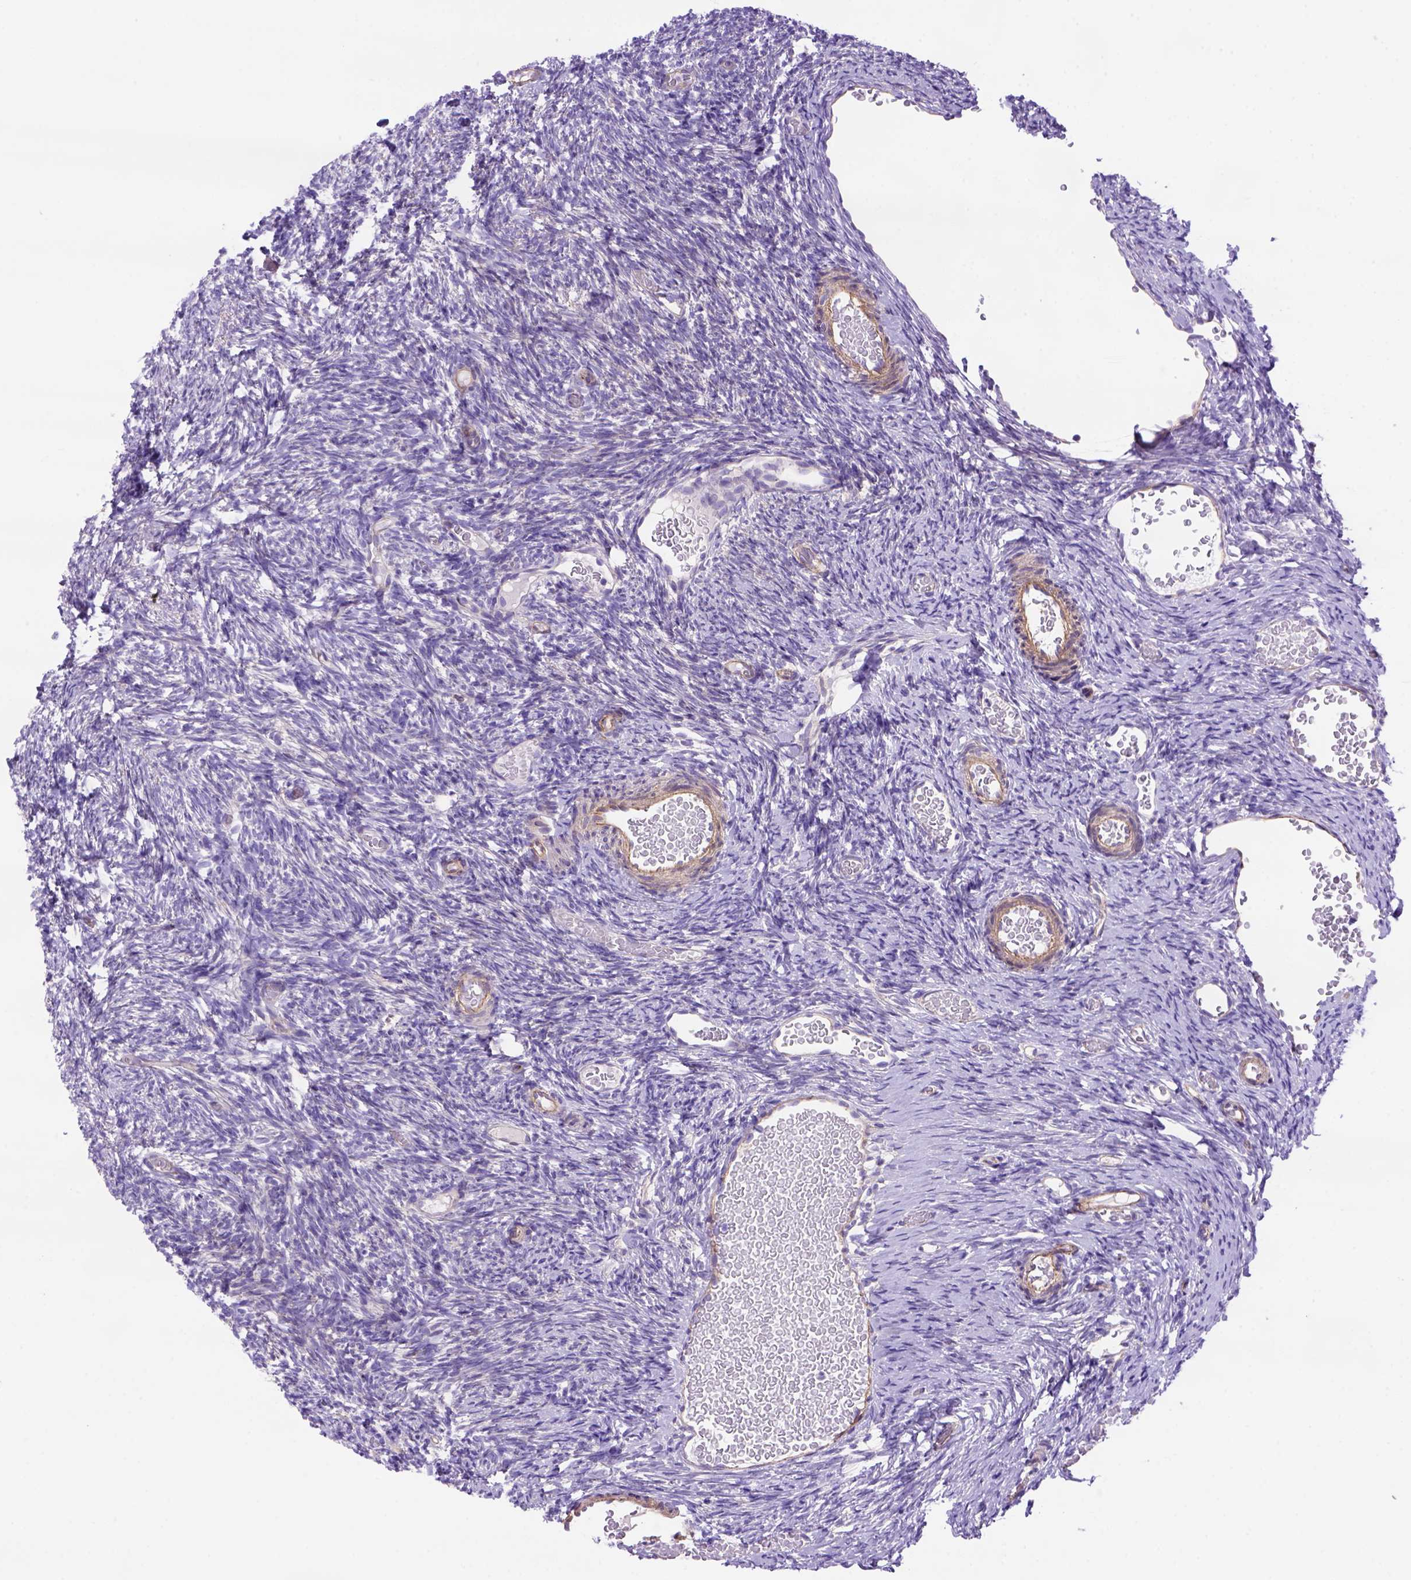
{"staining": {"intensity": "negative", "quantity": "none", "location": "none"}, "tissue": "ovary", "cell_type": "Ovarian stroma cells", "image_type": "normal", "snomed": [{"axis": "morphology", "description": "Normal tissue, NOS"}, {"axis": "topography", "description": "Ovary"}], "caption": "Immunohistochemical staining of unremarkable ovary shows no significant expression in ovarian stroma cells. (Stains: DAB (3,3'-diaminobenzidine) IHC with hematoxylin counter stain, Microscopy: brightfield microscopy at high magnification).", "gene": "PEX12", "patient": {"sex": "female", "age": 39}}